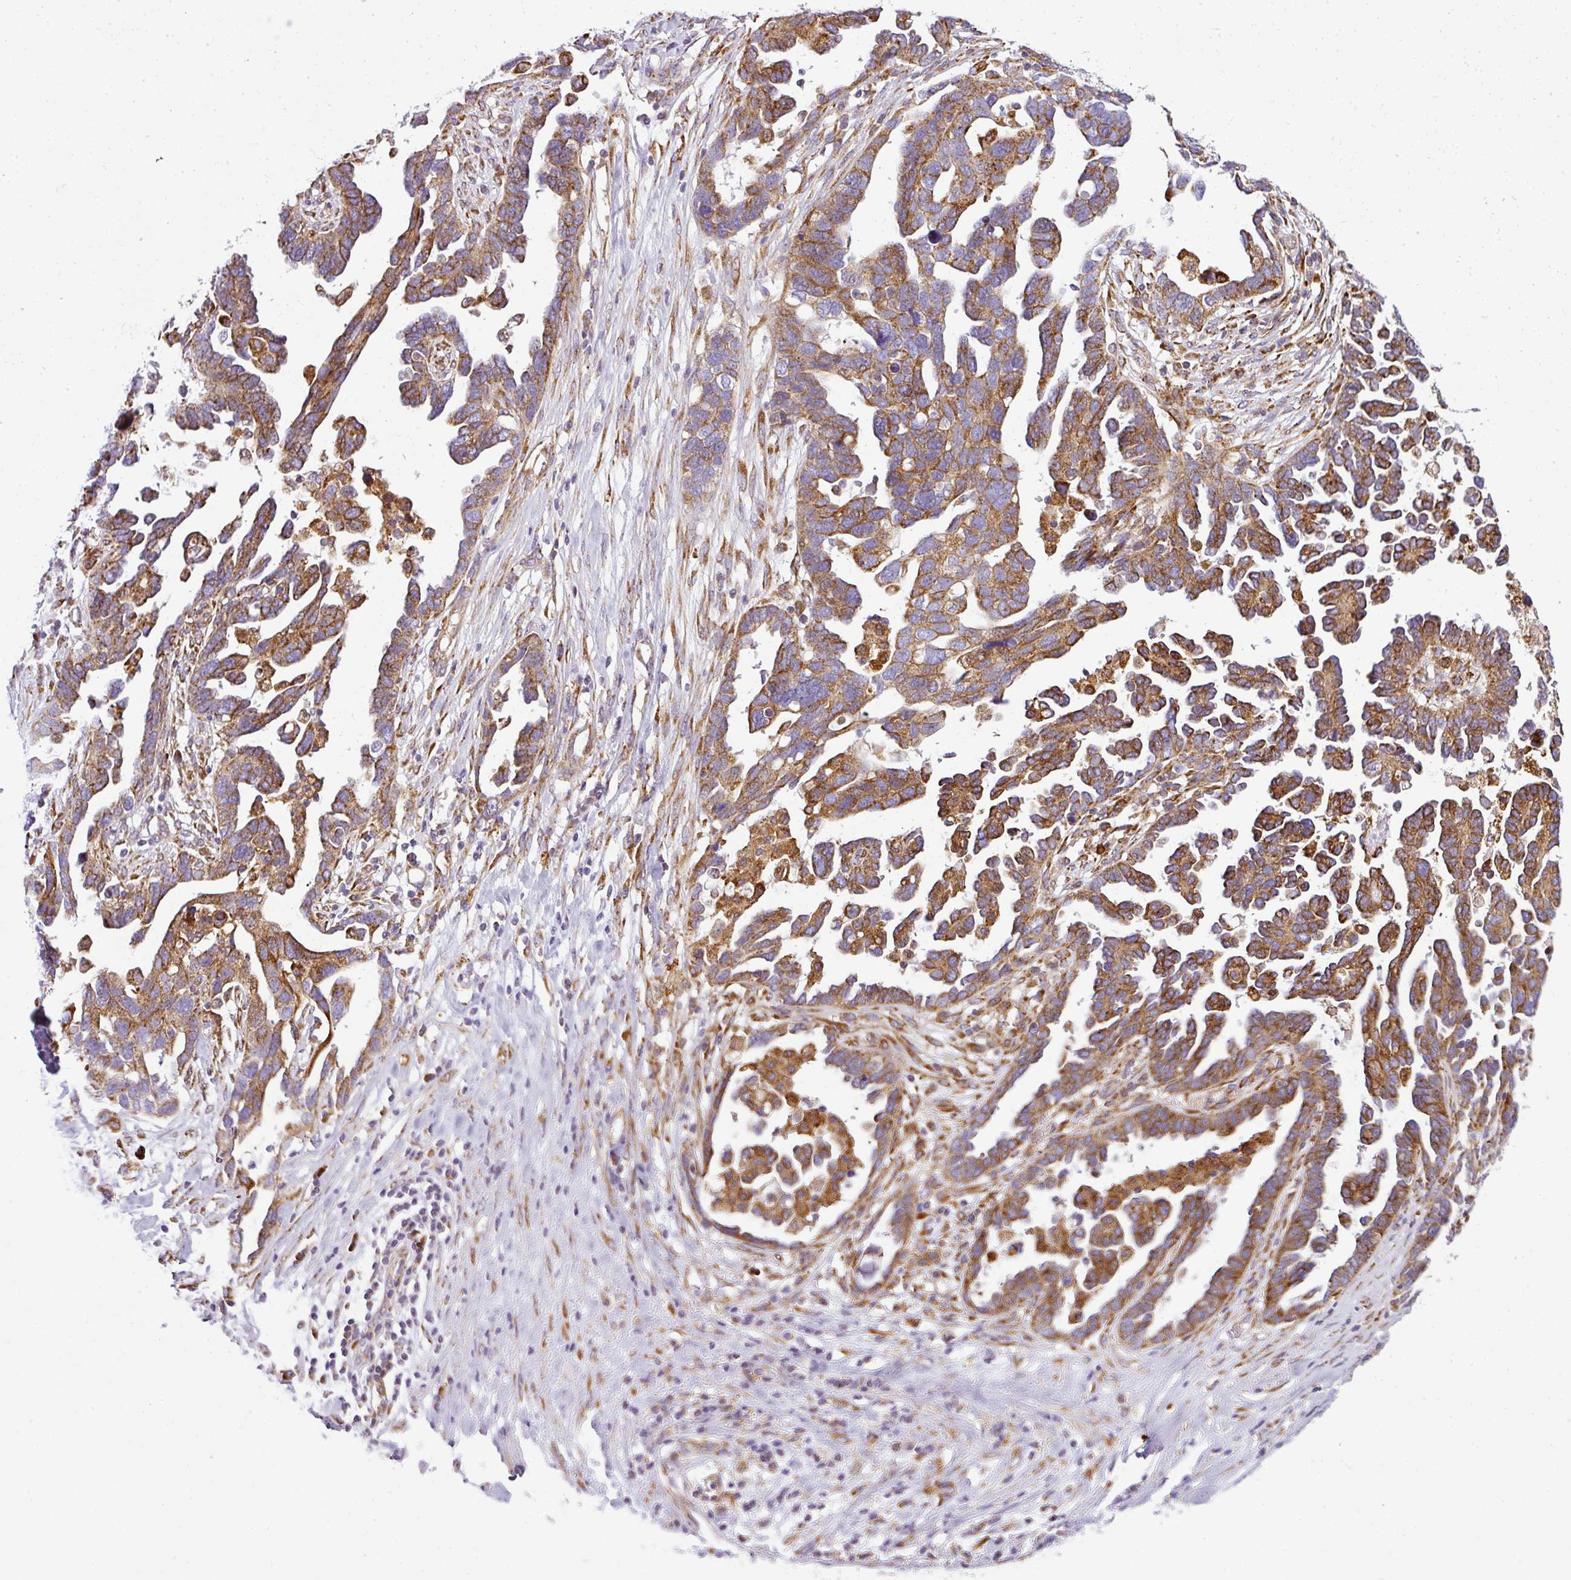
{"staining": {"intensity": "moderate", "quantity": ">75%", "location": "cytoplasmic/membranous"}, "tissue": "ovarian cancer", "cell_type": "Tumor cells", "image_type": "cancer", "snomed": [{"axis": "morphology", "description": "Cystadenocarcinoma, serous, NOS"}, {"axis": "topography", "description": "Ovary"}], "caption": "Approximately >75% of tumor cells in ovarian cancer (serous cystadenocarcinoma) exhibit moderate cytoplasmic/membranous protein positivity as visualized by brown immunohistochemical staining.", "gene": "ANKRD18A", "patient": {"sex": "female", "age": 54}}